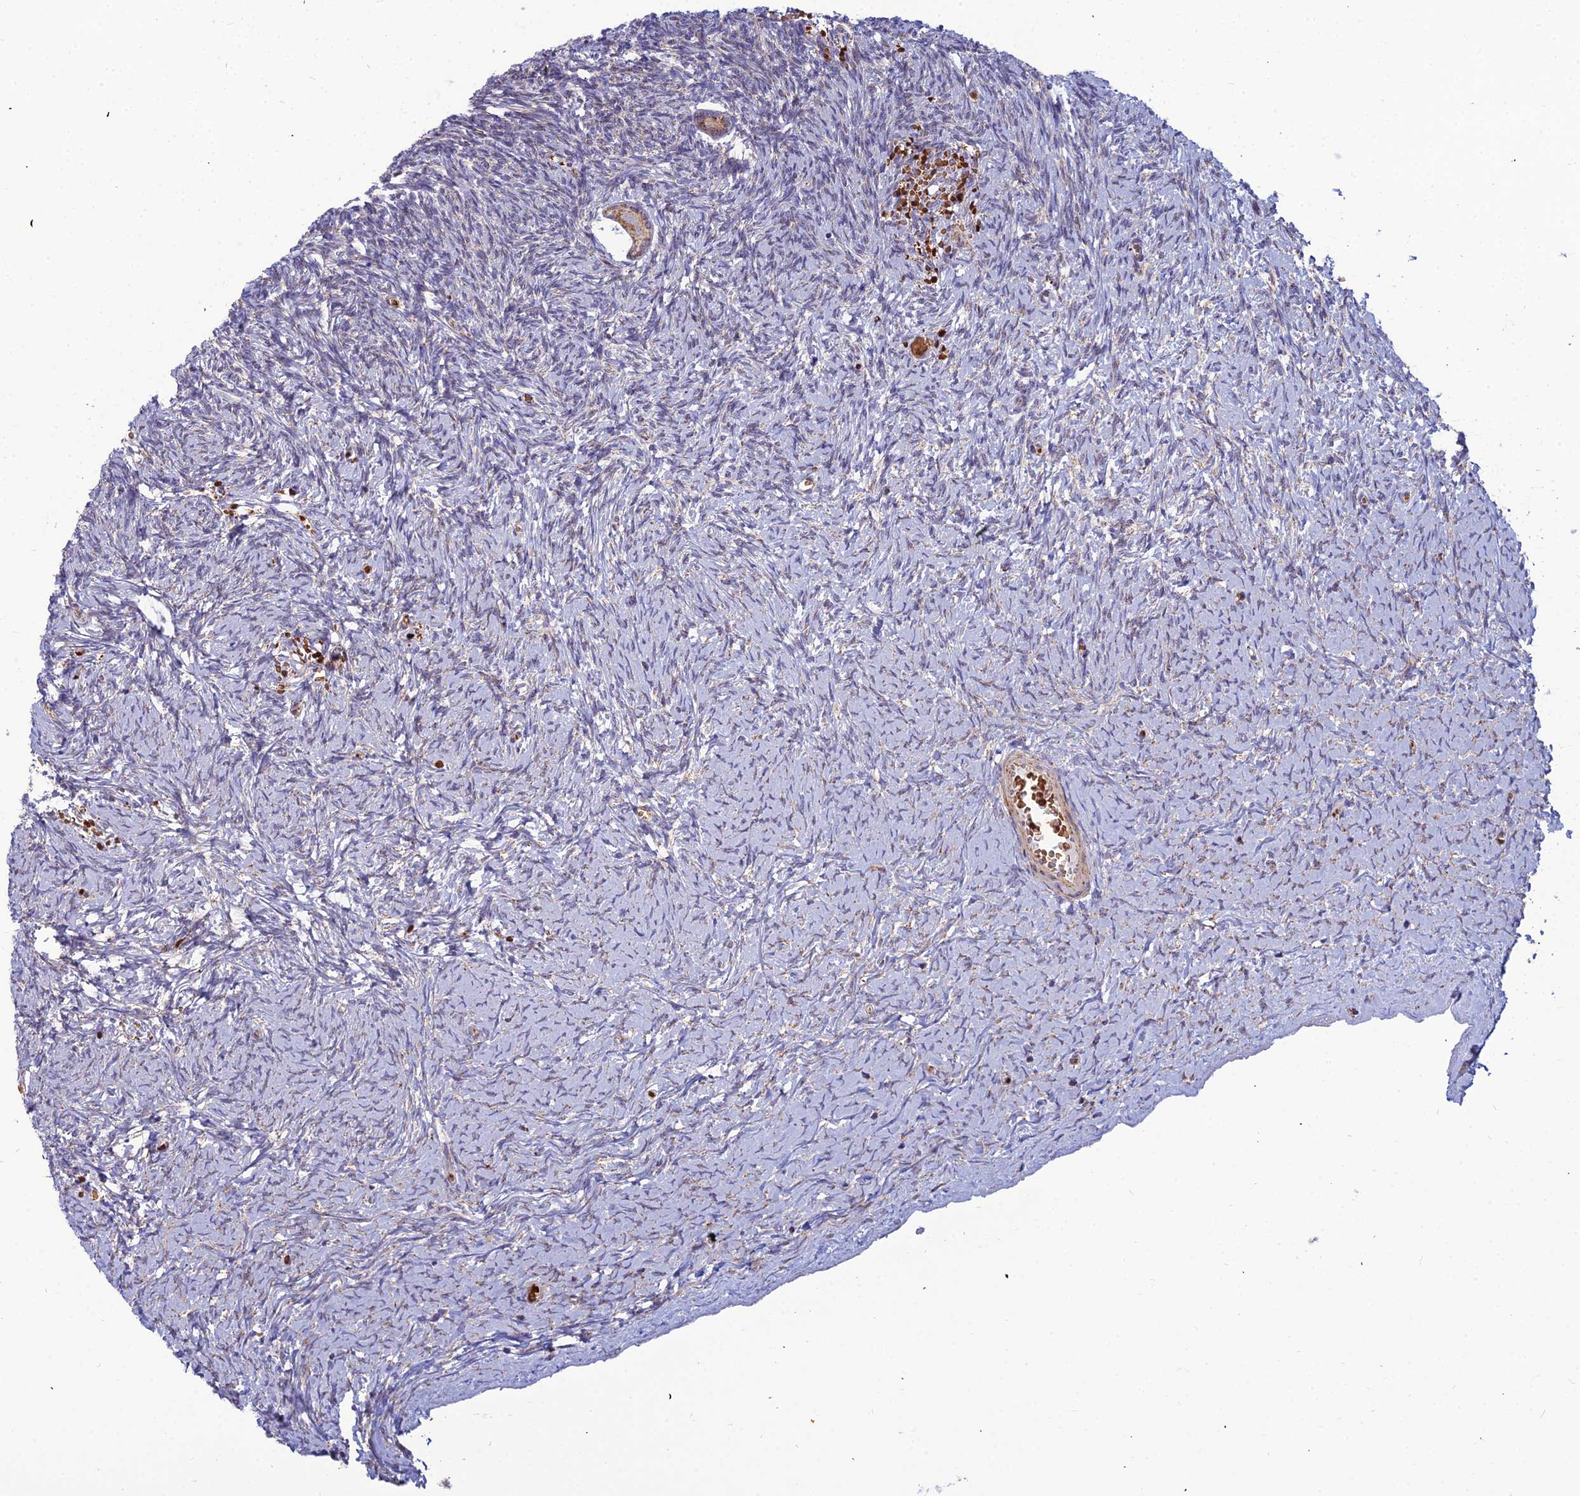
{"staining": {"intensity": "moderate", "quantity": ">75%", "location": "cytoplasmic/membranous"}, "tissue": "ovary", "cell_type": "Follicle cells", "image_type": "normal", "snomed": [{"axis": "morphology", "description": "Normal tissue, NOS"}, {"axis": "topography", "description": "Ovary"}], "caption": "Follicle cells show medium levels of moderate cytoplasmic/membranous staining in approximately >75% of cells in normal human ovary.", "gene": "SLC35F4", "patient": {"sex": "female", "age": 39}}